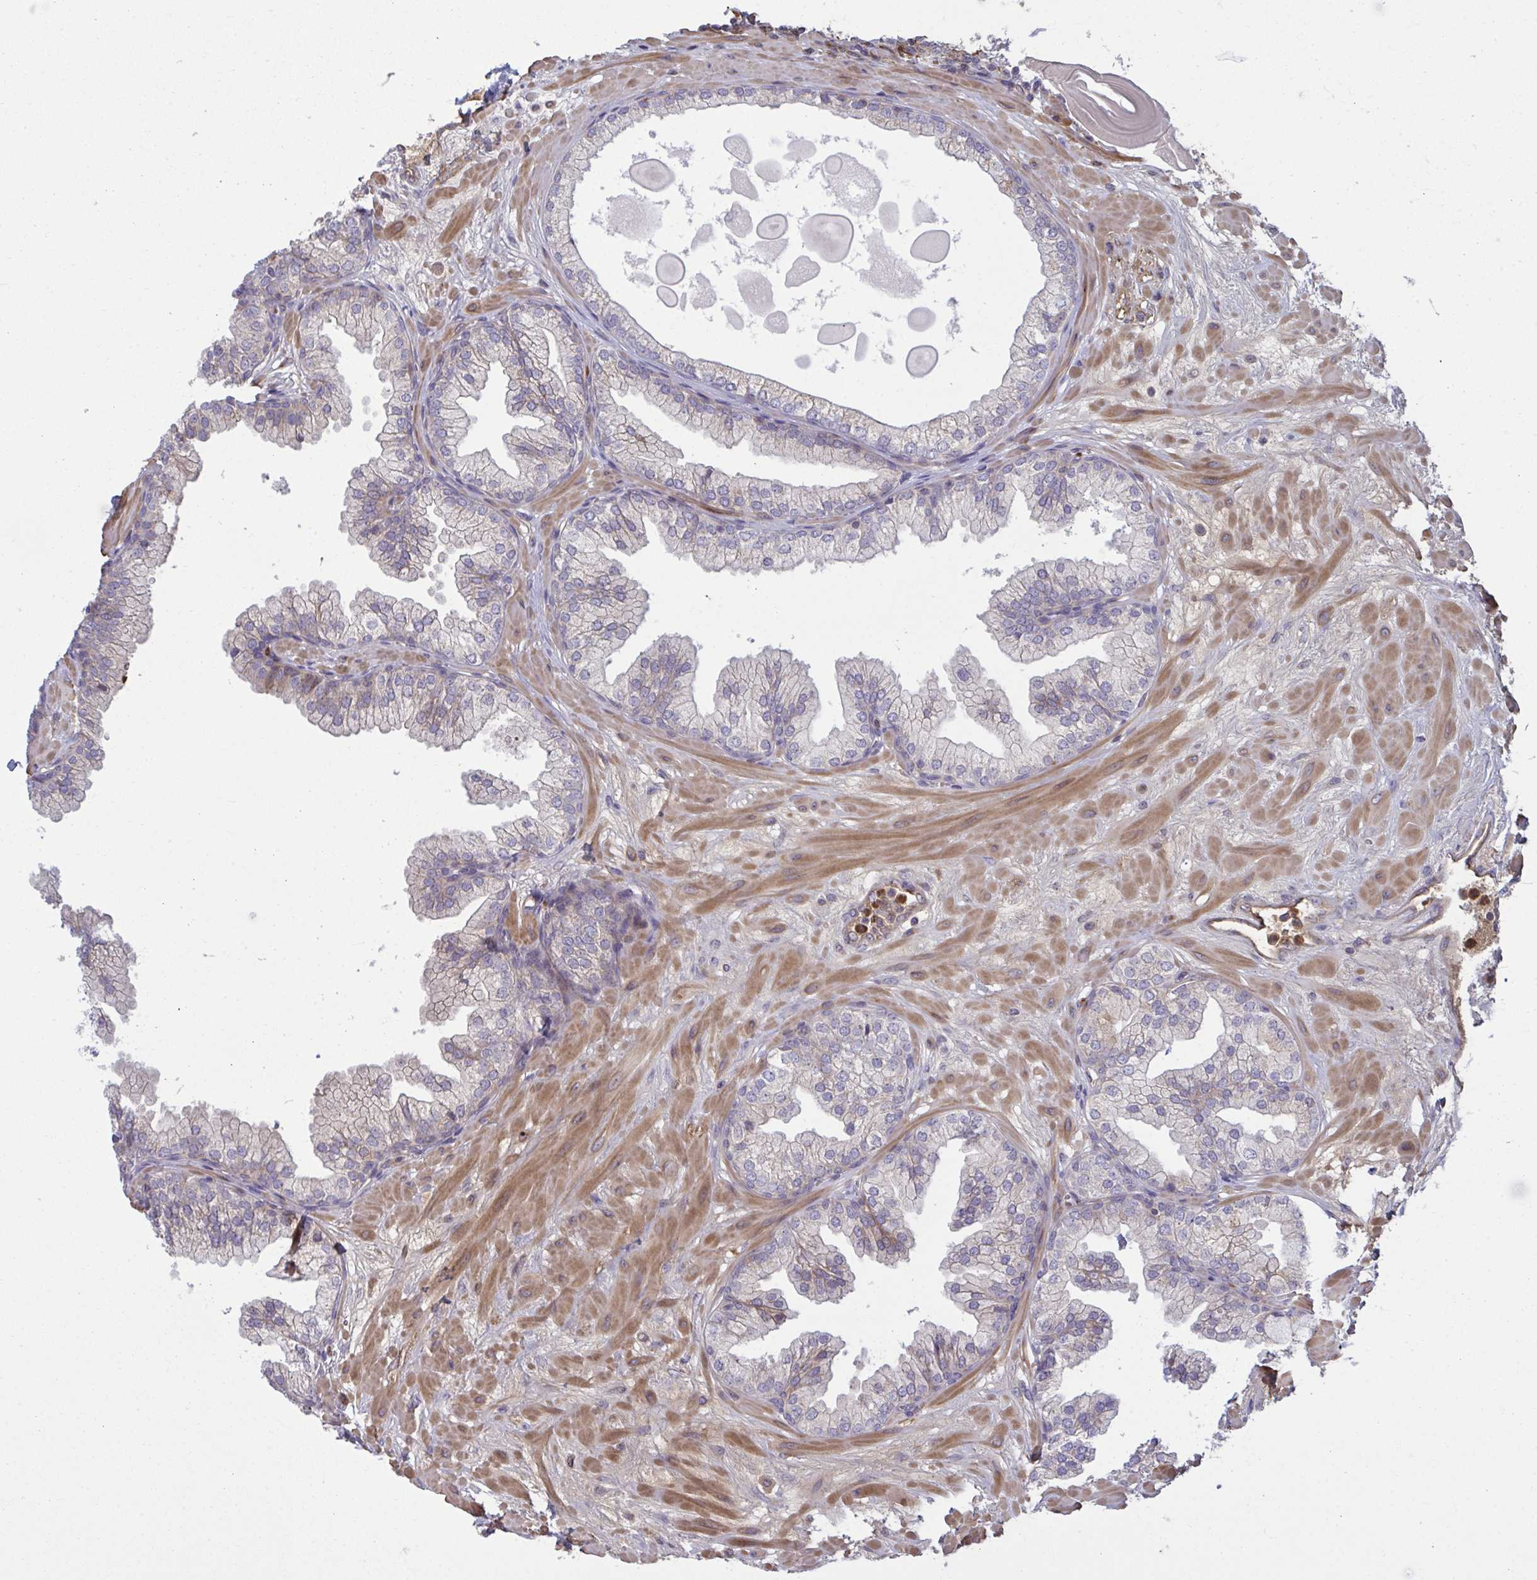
{"staining": {"intensity": "negative", "quantity": "none", "location": "none"}, "tissue": "prostate", "cell_type": "Glandular cells", "image_type": "normal", "snomed": [{"axis": "morphology", "description": "Normal tissue, NOS"}, {"axis": "topography", "description": "Prostate"}, {"axis": "topography", "description": "Peripheral nerve tissue"}], "caption": "A histopathology image of prostate stained for a protein reveals no brown staining in glandular cells.", "gene": "IL1R1", "patient": {"sex": "male", "age": 61}}